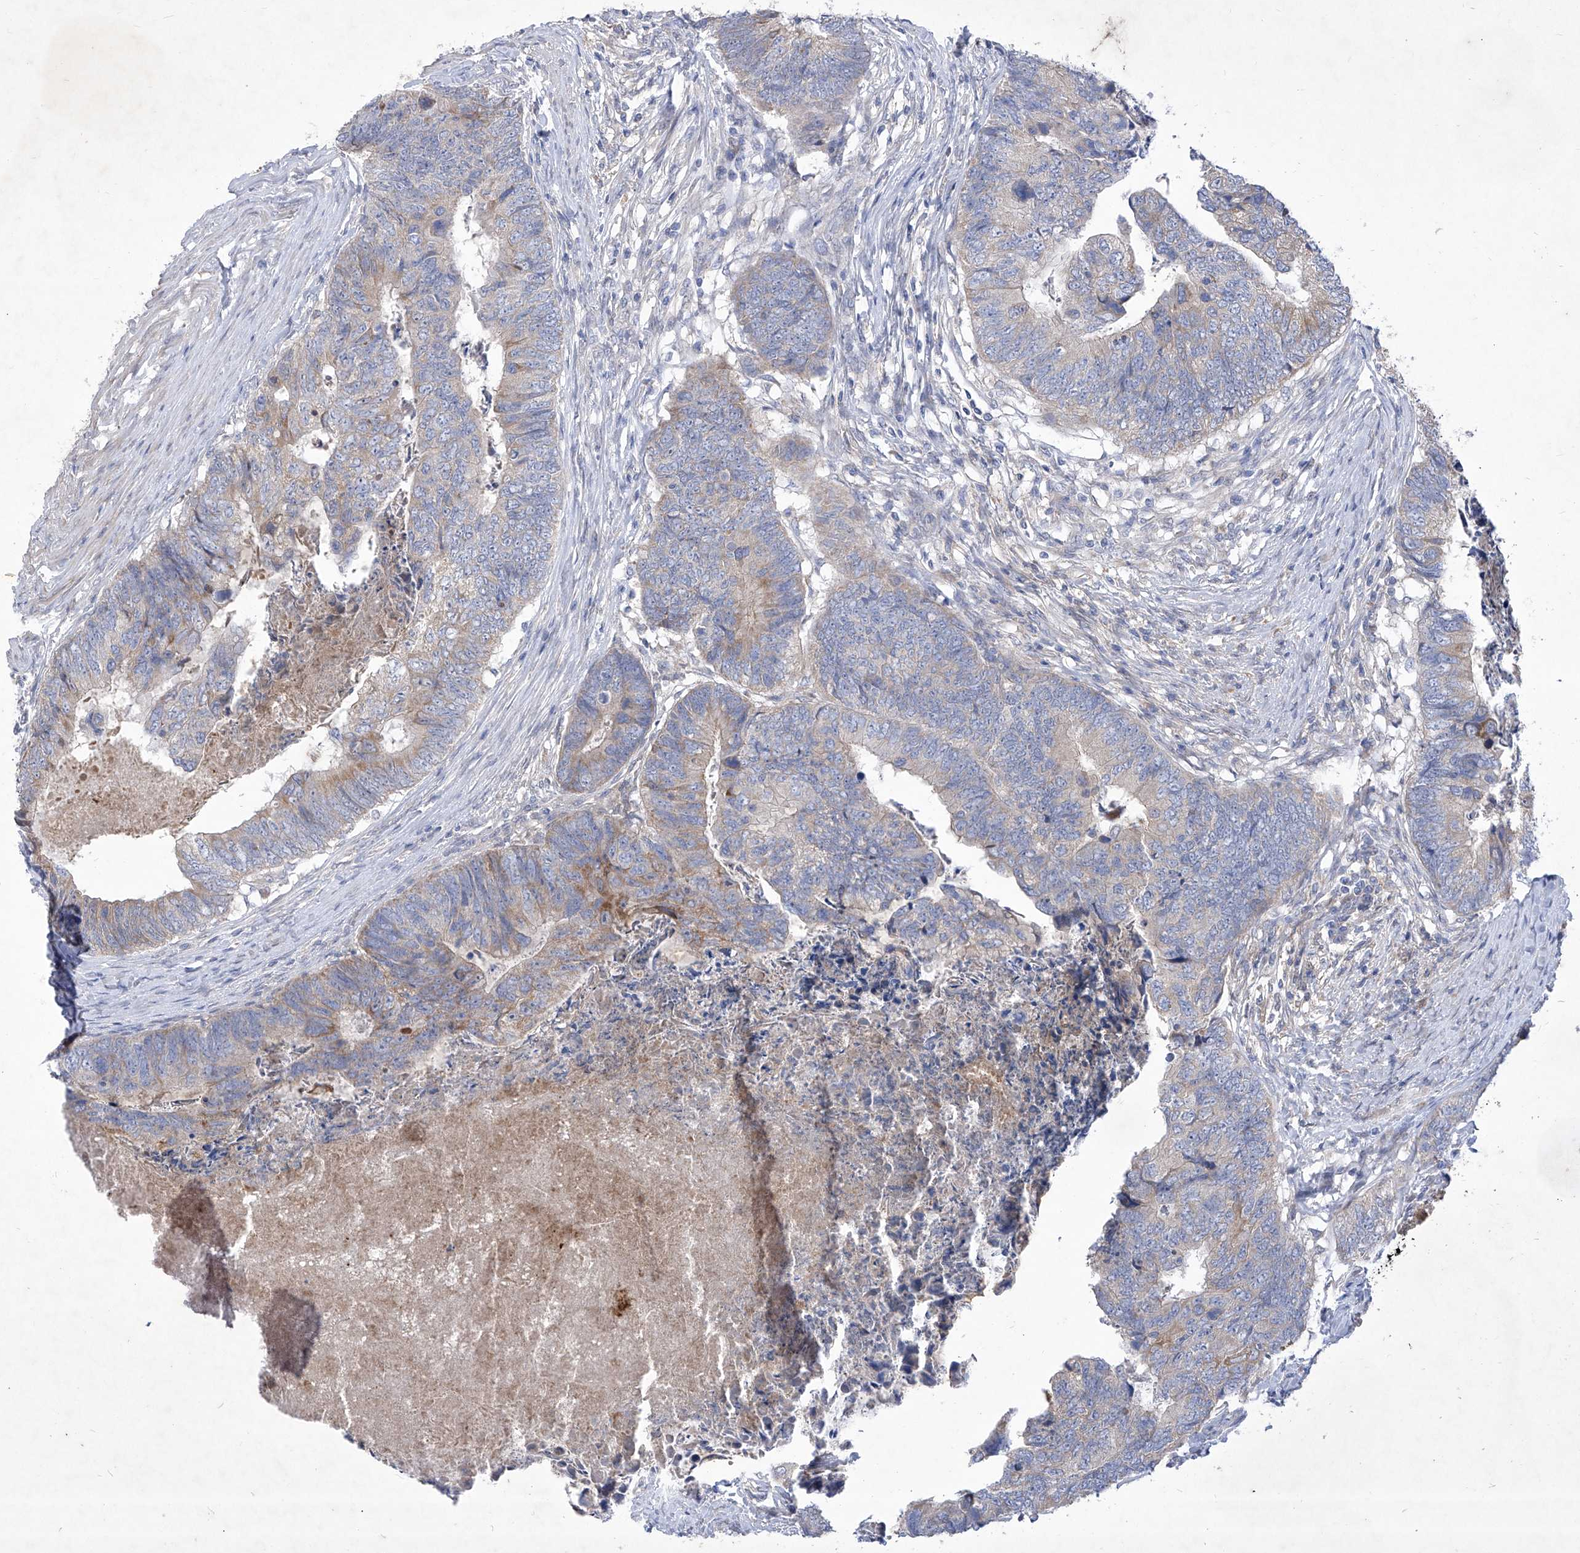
{"staining": {"intensity": "weak", "quantity": "<25%", "location": "cytoplasmic/membranous"}, "tissue": "colorectal cancer", "cell_type": "Tumor cells", "image_type": "cancer", "snomed": [{"axis": "morphology", "description": "Adenocarcinoma, NOS"}, {"axis": "topography", "description": "Colon"}], "caption": "Immunohistochemistry of colorectal cancer reveals no expression in tumor cells. Nuclei are stained in blue.", "gene": "COQ3", "patient": {"sex": "female", "age": 67}}